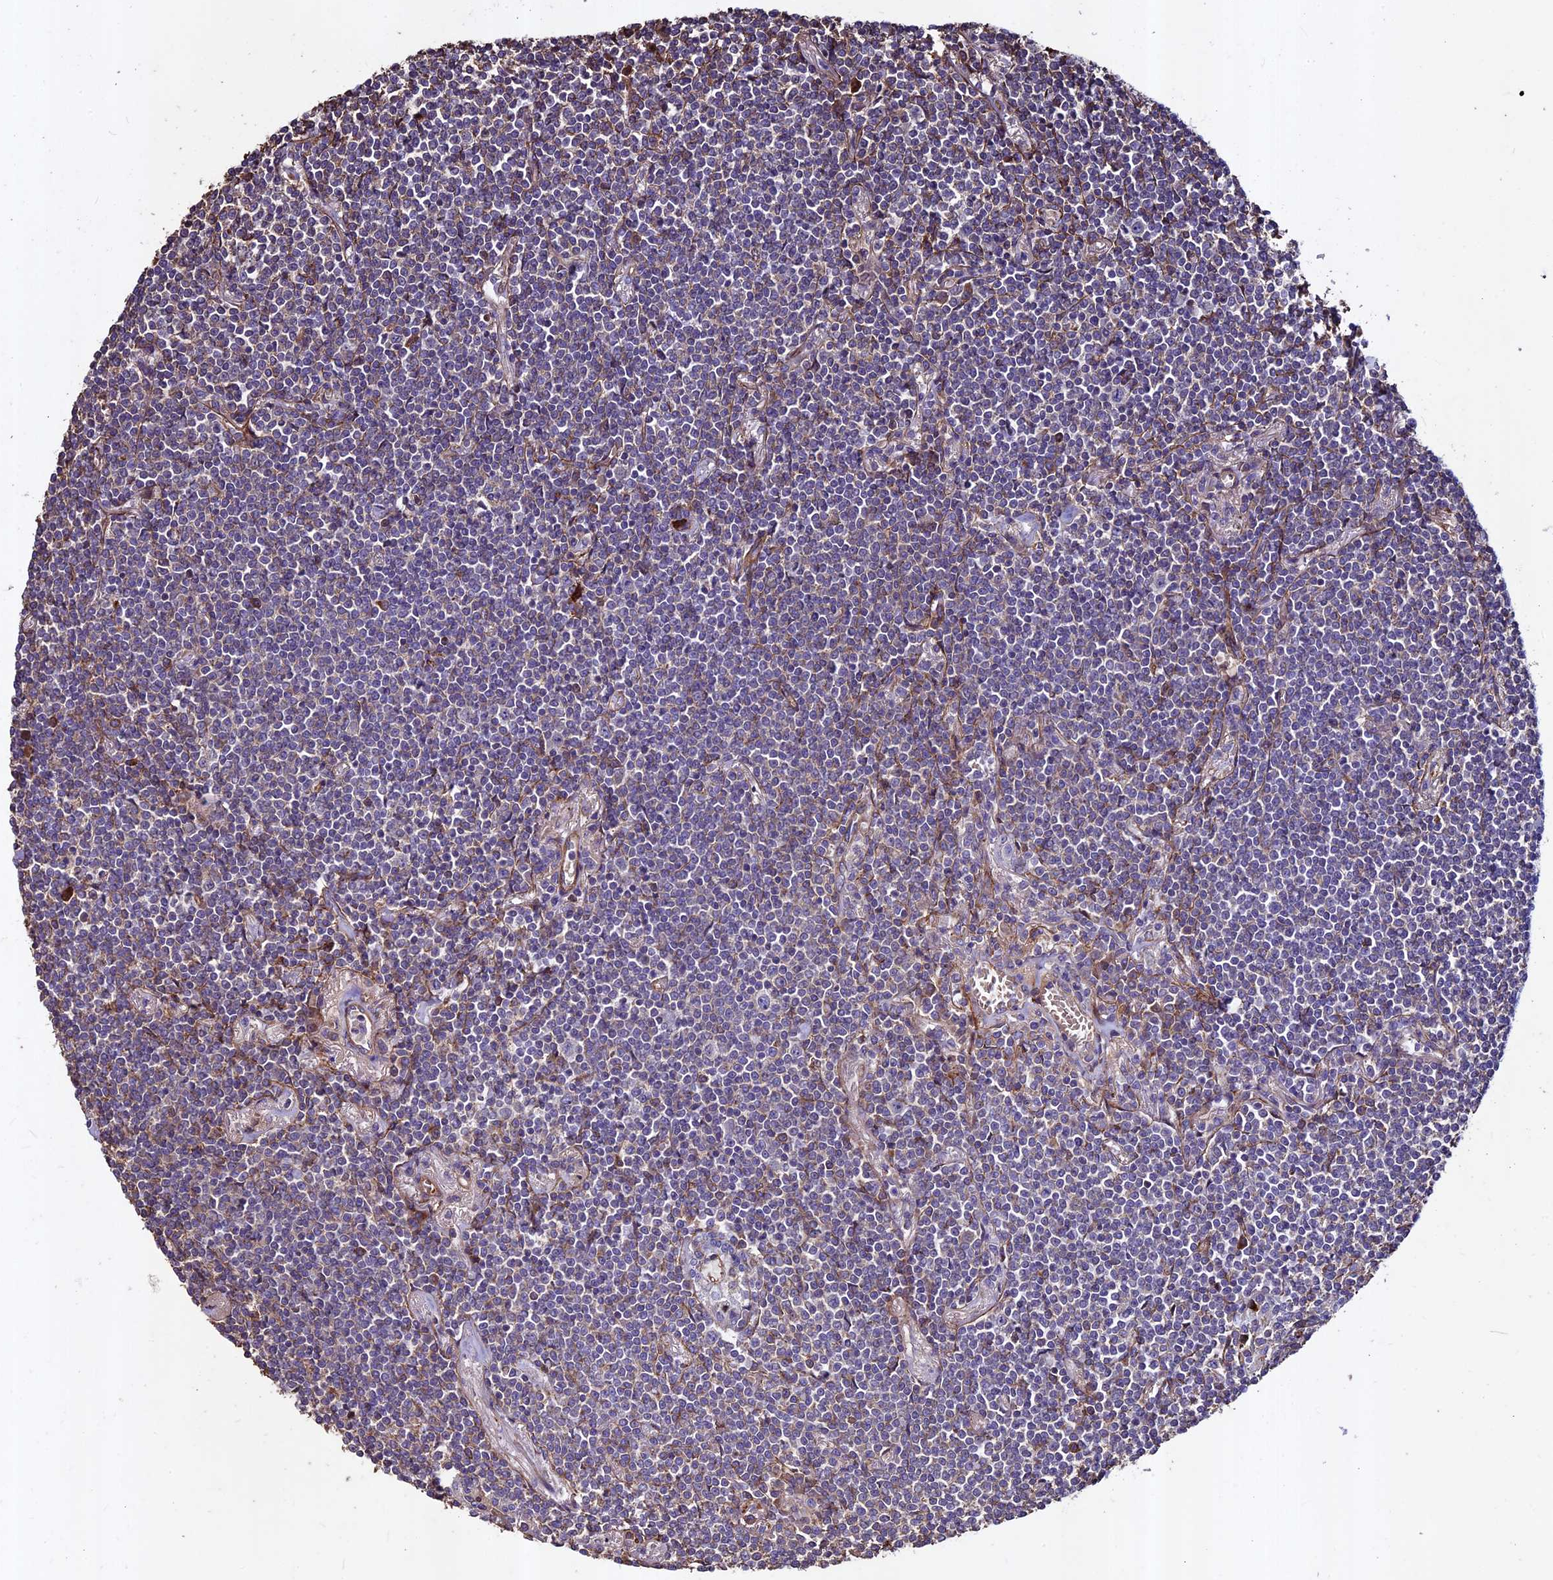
{"staining": {"intensity": "negative", "quantity": "none", "location": "none"}, "tissue": "lymphoma", "cell_type": "Tumor cells", "image_type": "cancer", "snomed": [{"axis": "morphology", "description": "Malignant lymphoma, non-Hodgkin's type, Low grade"}, {"axis": "topography", "description": "Lung"}], "caption": "Immunohistochemistry of human lymphoma shows no staining in tumor cells.", "gene": "EVA1B", "patient": {"sex": "female", "age": 71}}